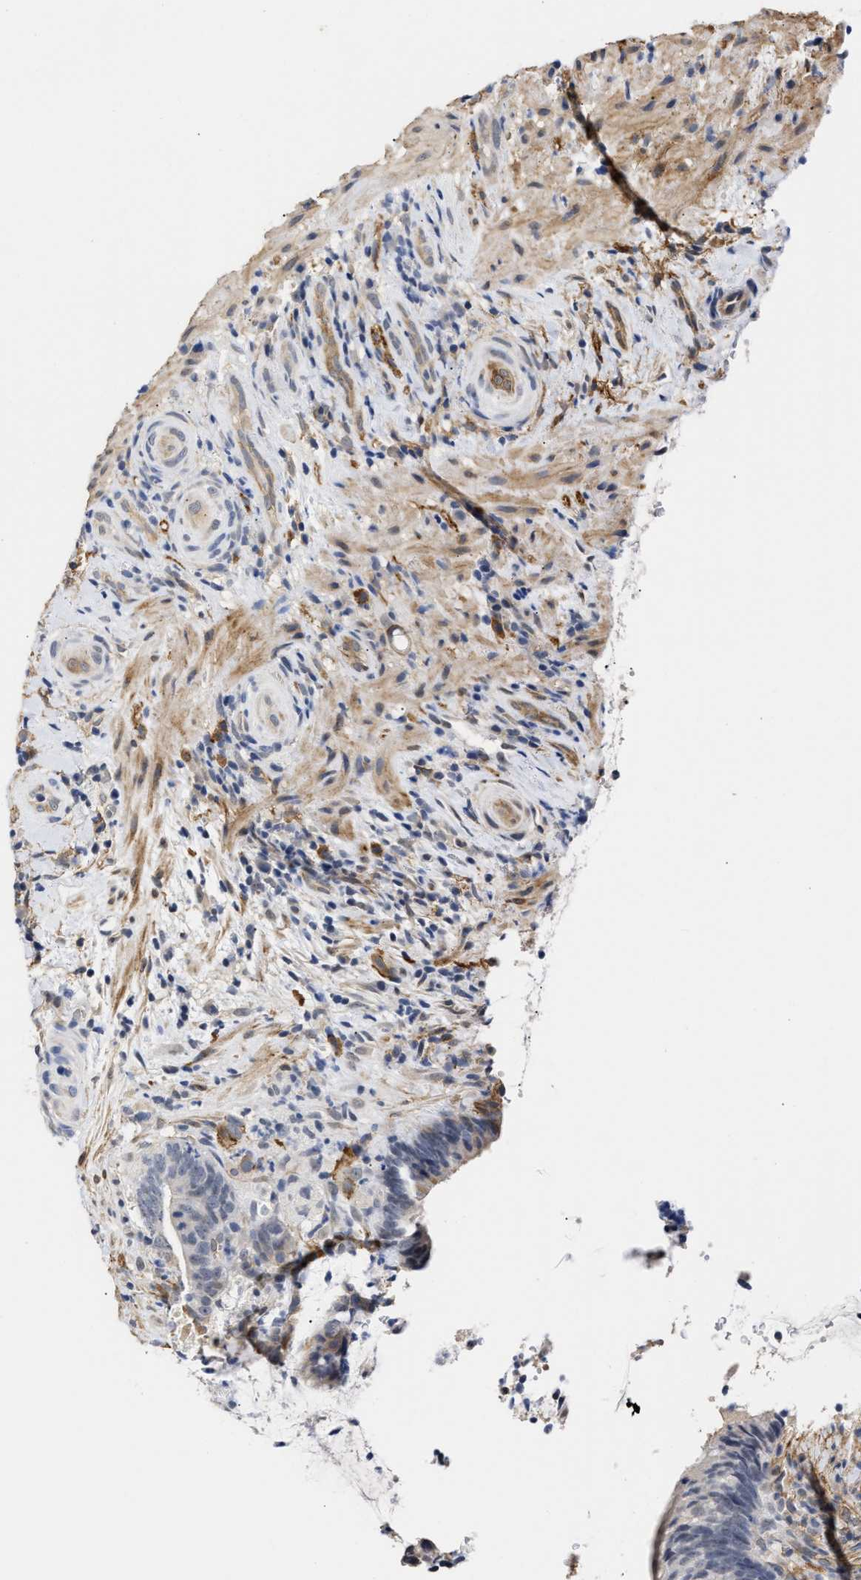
{"staining": {"intensity": "negative", "quantity": "none", "location": "none"}, "tissue": "colorectal cancer", "cell_type": "Tumor cells", "image_type": "cancer", "snomed": [{"axis": "morphology", "description": "Adenocarcinoma, NOS"}, {"axis": "topography", "description": "Colon"}], "caption": "Adenocarcinoma (colorectal) was stained to show a protein in brown. There is no significant positivity in tumor cells.", "gene": "AHNAK2", "patient": {"sex": "female", "age": 66}}